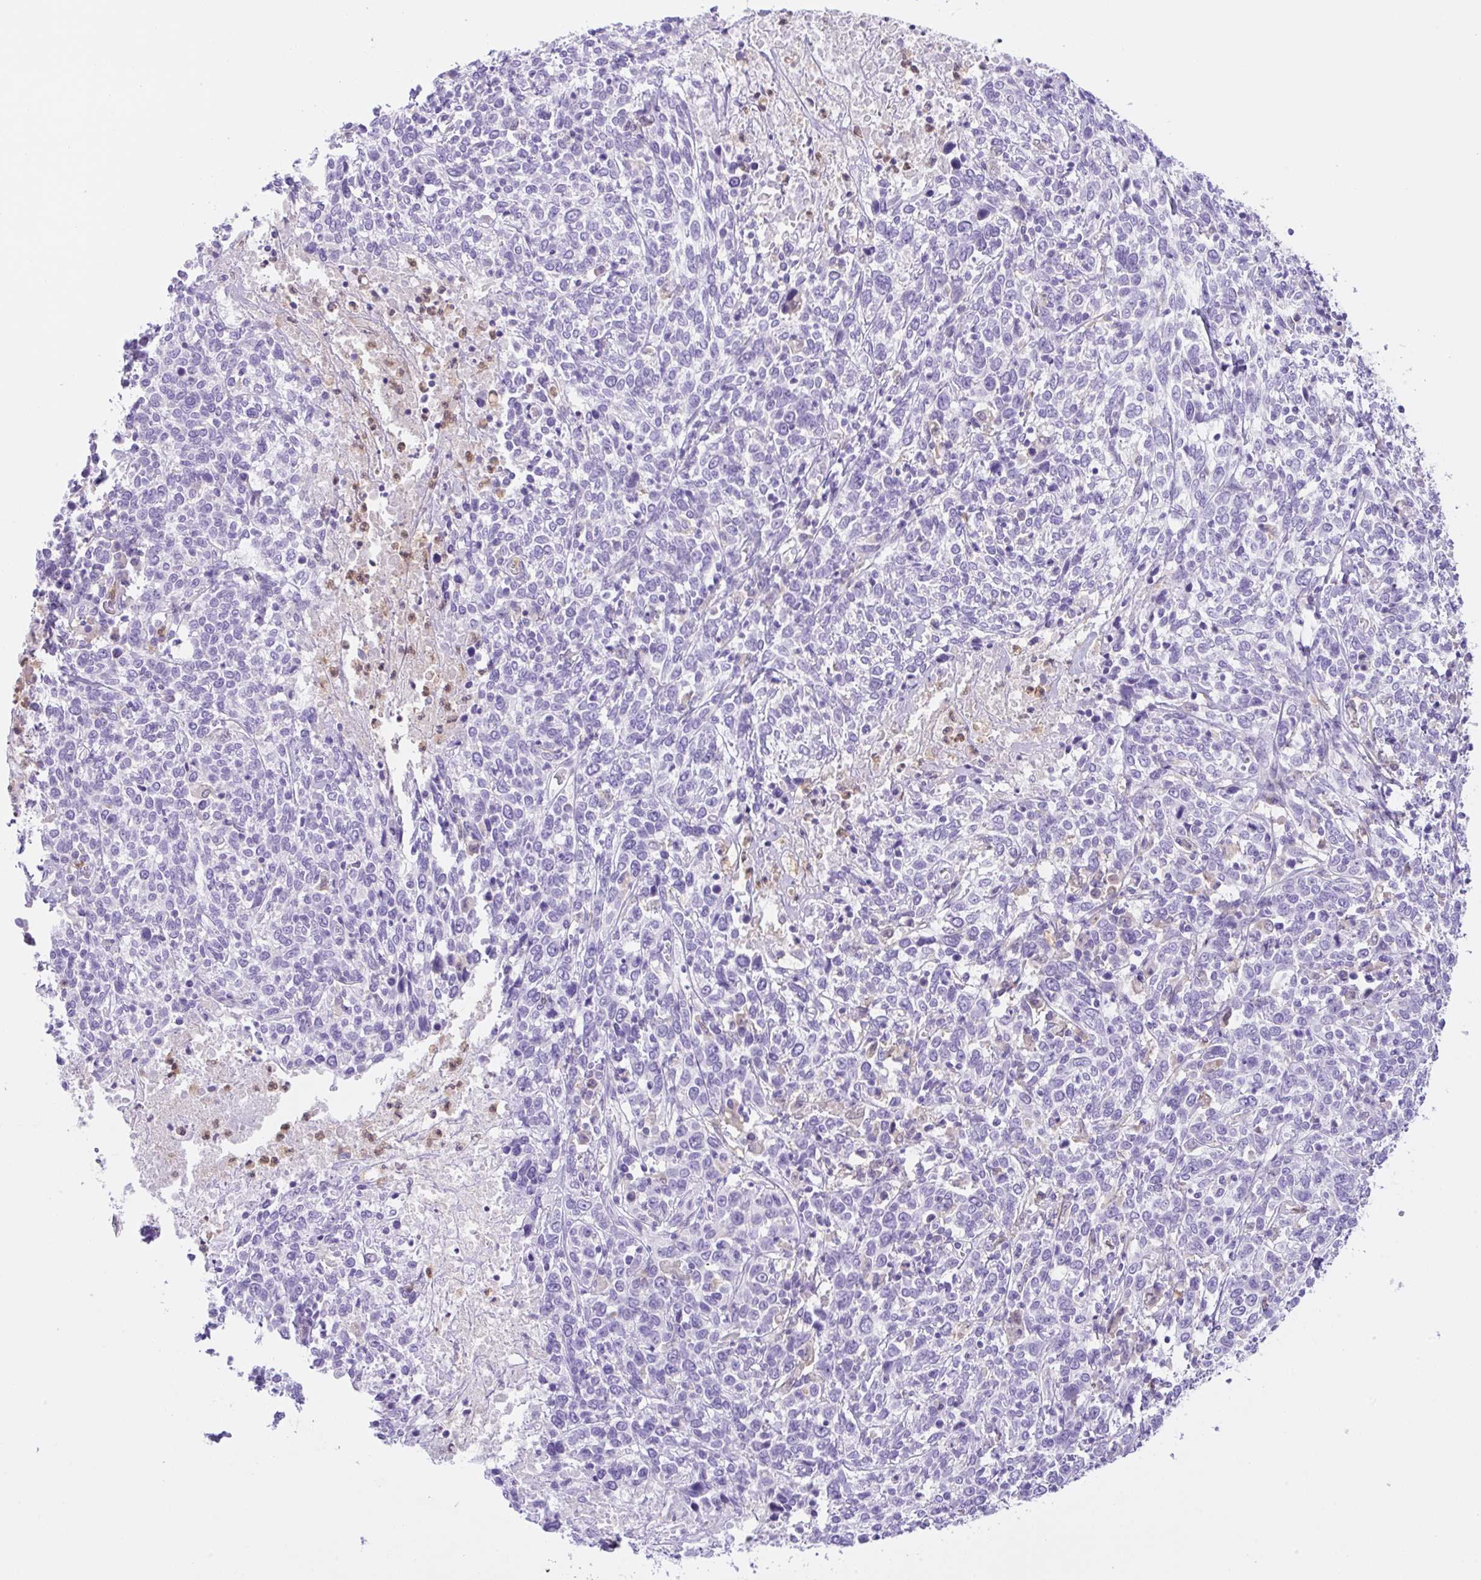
{"staining": {"intensity": "negative", "quantity": "none", "location": "none"}, "tissue": "cervical cancer", "cell_type": "Tumor cells", "image_type": "cancer", "snomed": [{"axis": "morphology", "description": "Squamous cell carcinoma, NOS"}, {"axis": "topography", "description": "Cervix"}], "caption": "Tumor cells are negative for protein expression in human cervical squamous cell carcinoma.", "gene": "NCF1", "patient": {"sex": "female", "age": 46}}